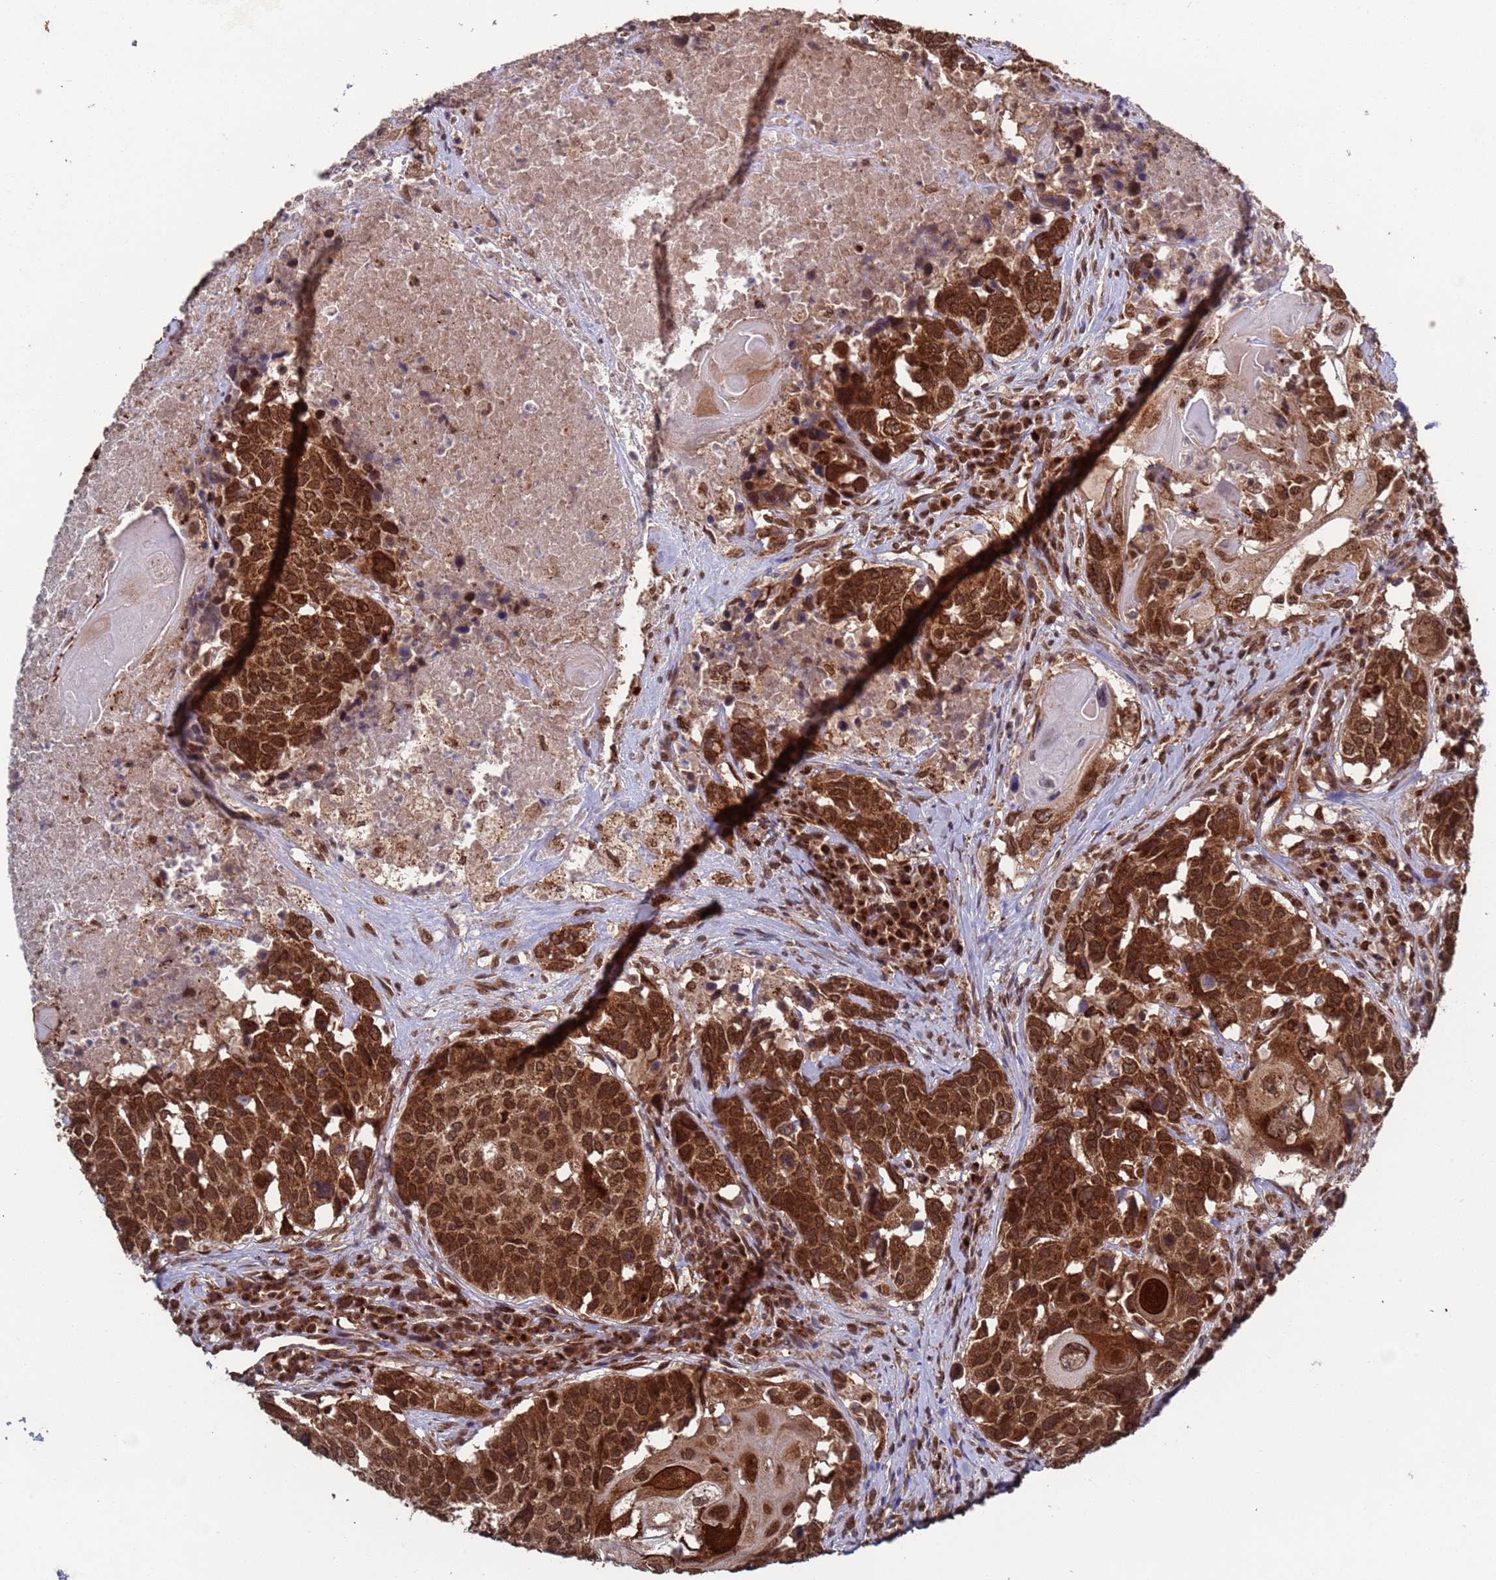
{"staining": {"intensity": "strong", "quantity": ">75%", "location": "cytoplasmic/membranous,nuclear"}, "tissue": "head and neck cancer", "cell_type": "Tumor cells", "image_type": "cancer", "snomed": [{"axis": "morphology", "description": "Squamous cell carcinoma, NOS"}, {"axis": "topography", "description": "Head-Neck"}], "caption": "Immunohistochemistry (IHC) of human squamous cell carcinoma (head and neck) exhibits high levels of strong cytoplasmic/membranous and nuclear positivity in approximately >75% of tumor cells. (Brightfield microscopy of DAB IHC at high magnification).", "gene": "FUBP3", "patient": {"sex": "male", "age": 66}}